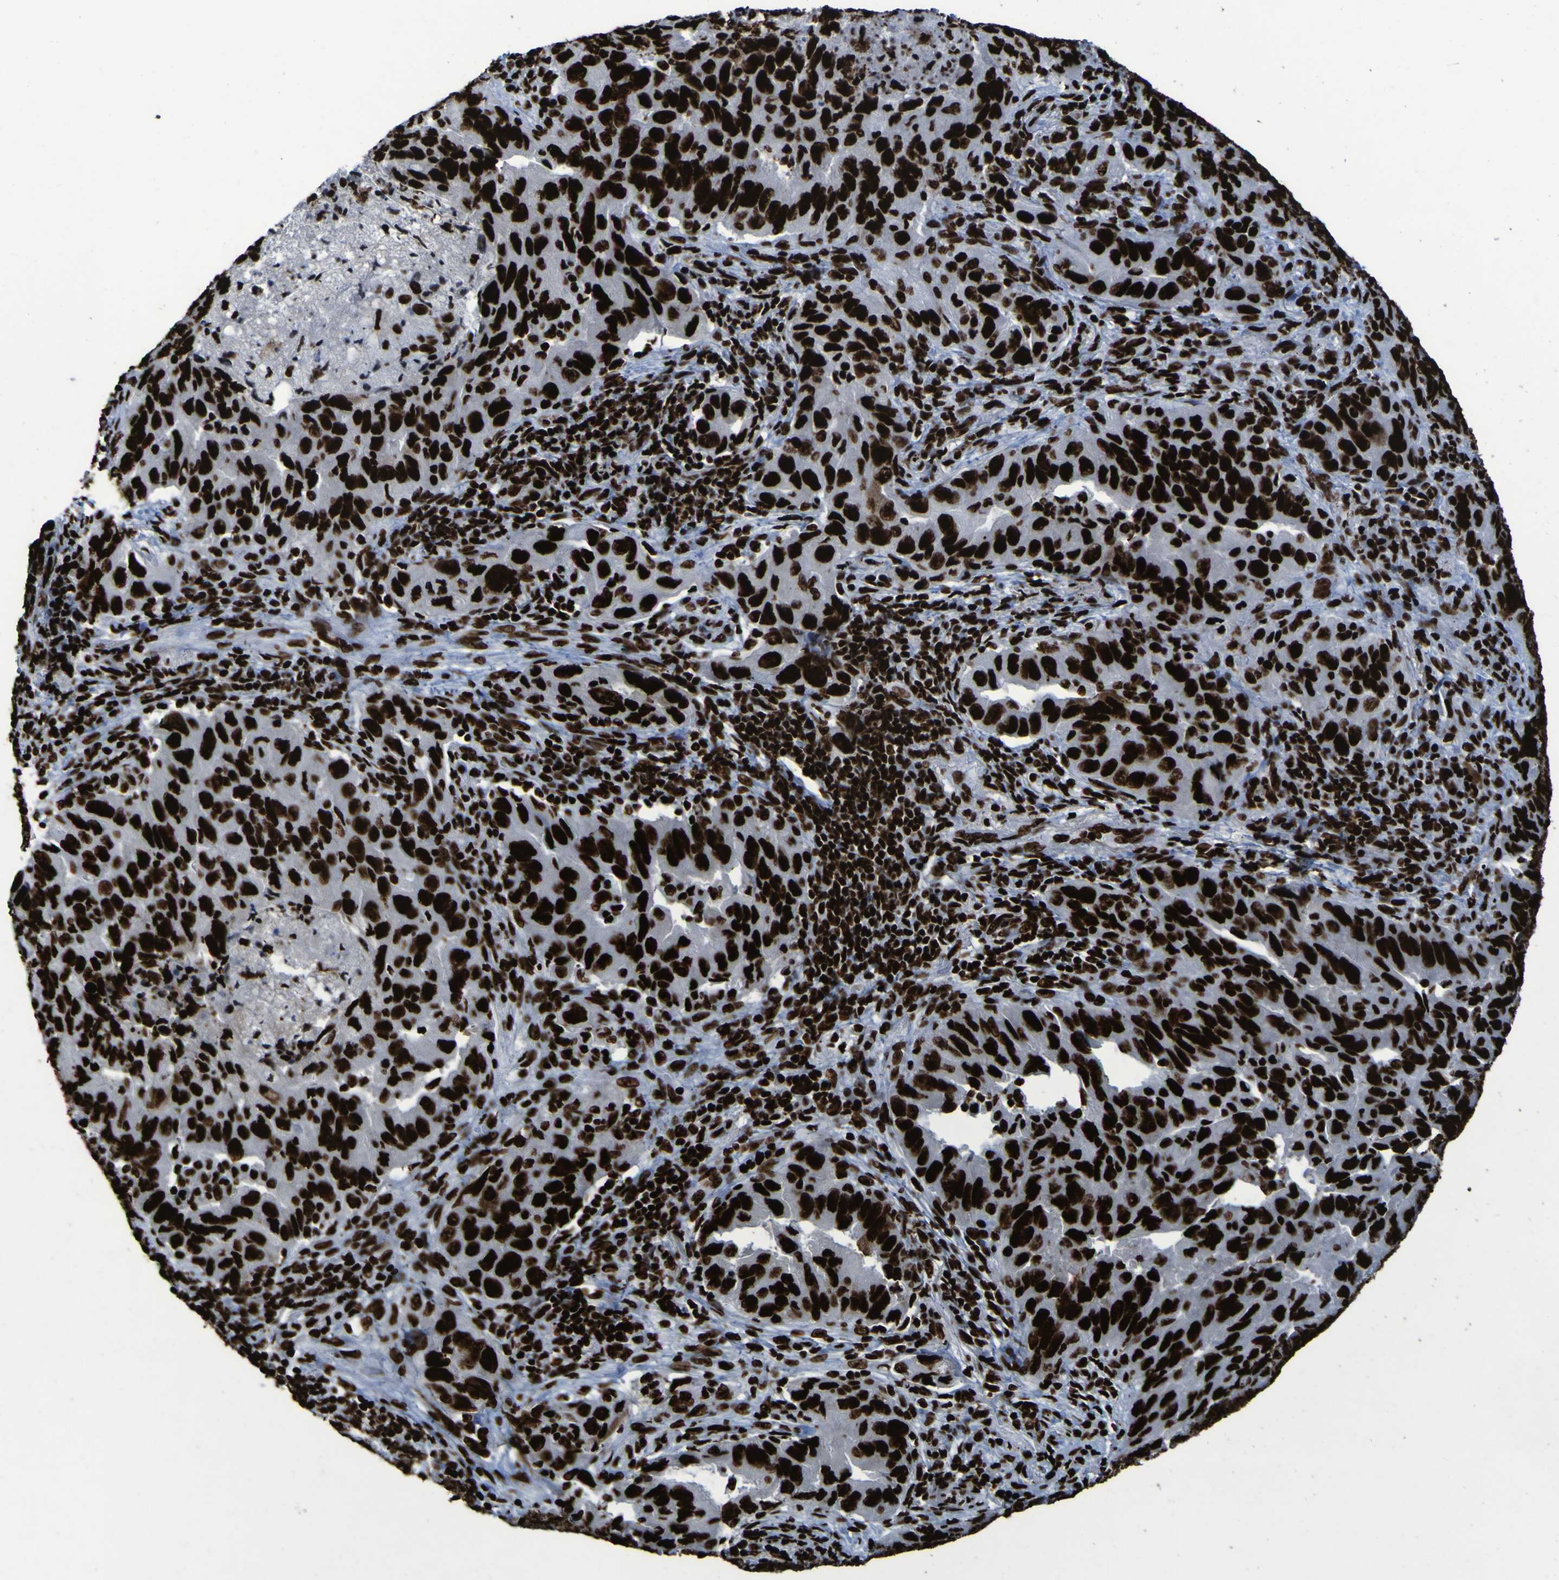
{"staining": {"intensity": "strong", "quantity": ">75%", "location": "nuclear"}, "tissue": "lung cancer", "cell_type": "Tumor cells", "image_type": "cancer", "snomed": [{"axis": "morphology", "description": "Adenocarcinoma, NOS"}, {"axis": "topography", "description": "Lung"}], "caption": "Tumor cells demonstrate strong nuclear expression in approximately >75% of cells in adenocarcinoma (lung).", "gene": "NPM1", "patient": {"sex": "female", "age": 65}}